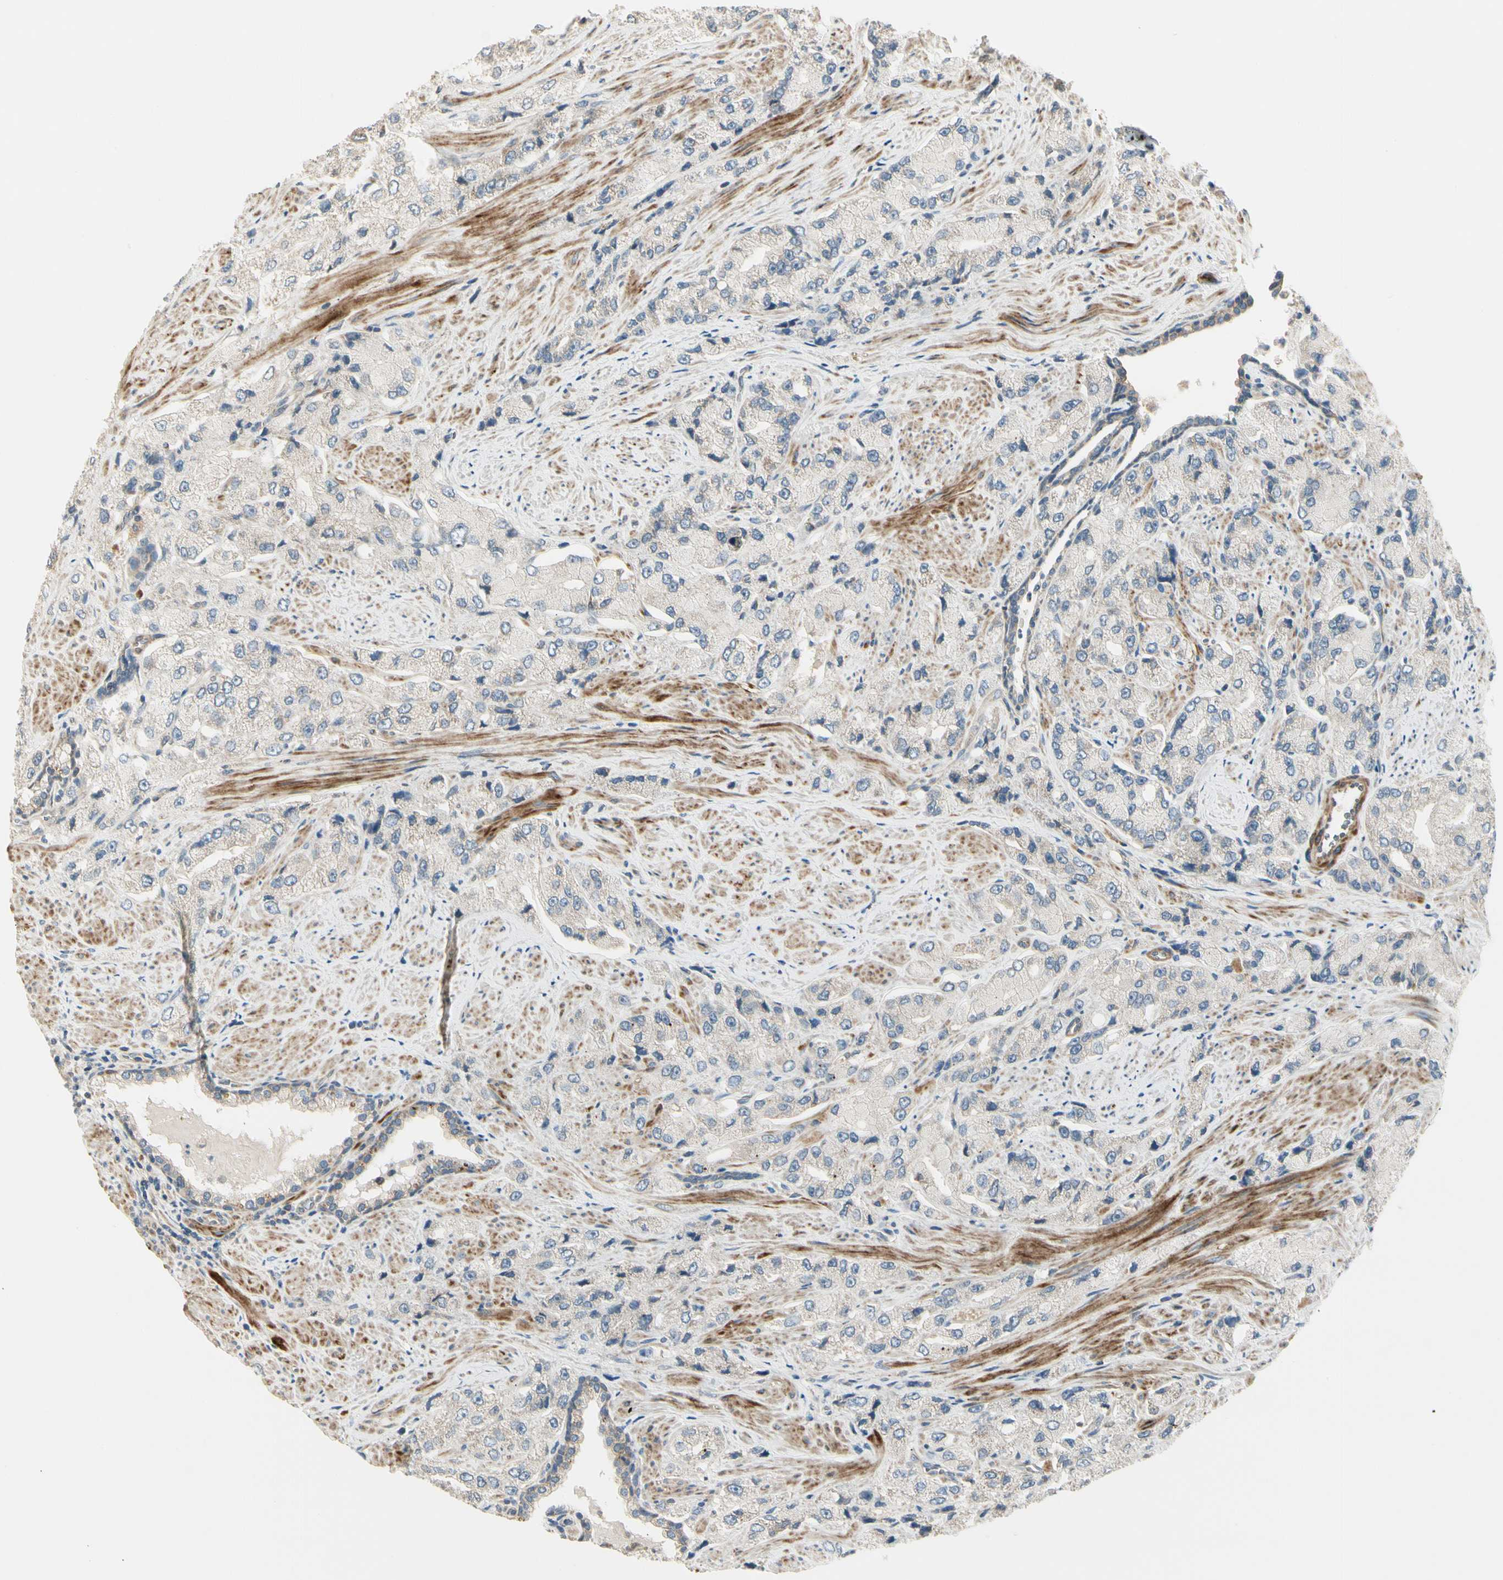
{"staining": {"intensity": "negative", "quantity": "none", "location": "none"}, "tissue": "prostate cancer", "cell_type": "Tumor cells", "image_type": "cancer", "snomed": [{"axis": "morphology", "description": "Adenocarcinoma, High grade"}, {"axis": "topography", "description": "Prostate"}], "caption": "DAB immunohistochemical staining of prostate adenocarcinoma (high-grade) exhibits no significant positivity in tumor cells.", "gene": "ADGRA3", "patient": {"sex": "male", "age": 58}}